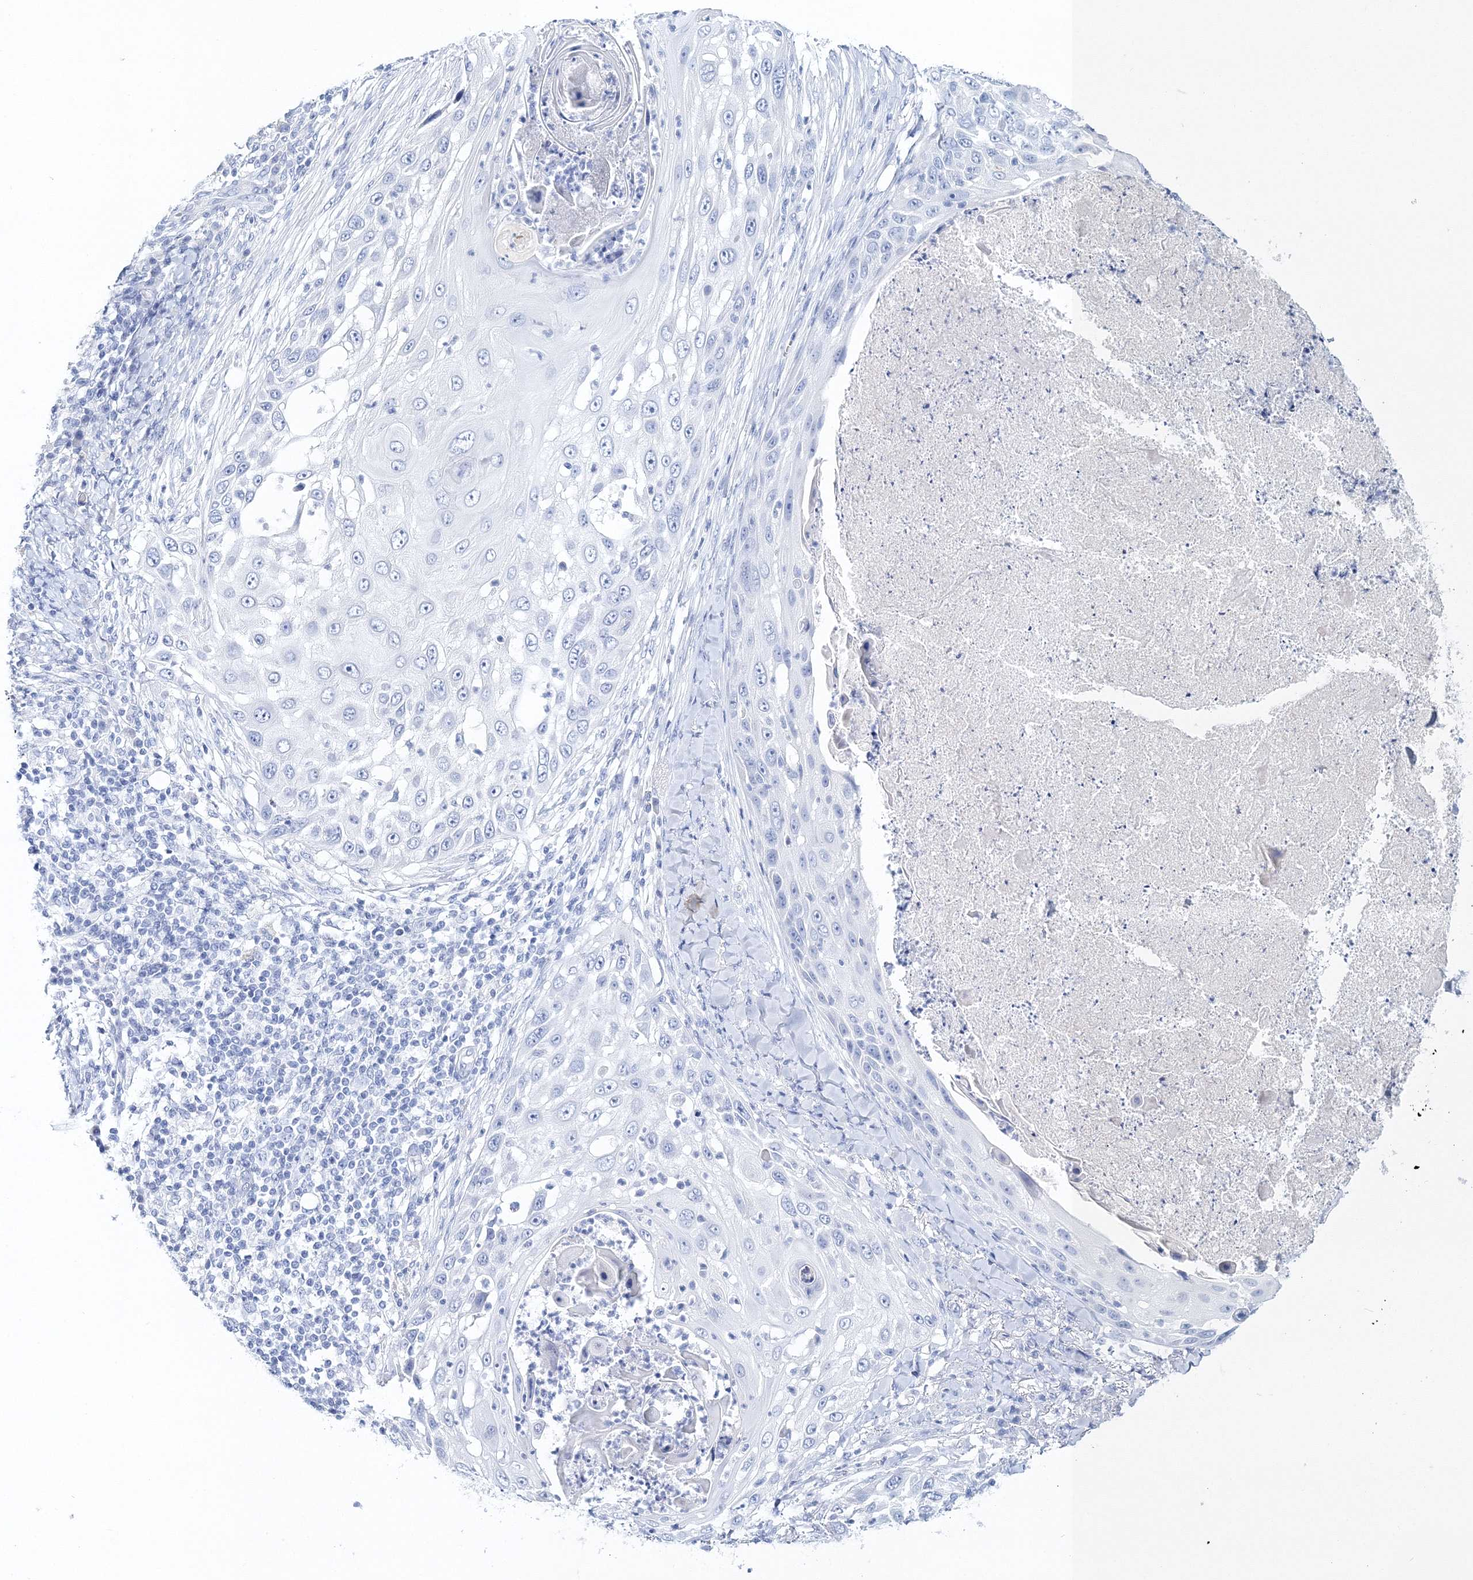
{"staining": {"intensity": "negative", "quantity": "none", "location": "none"}, "tissue": "skin cancer", "cell_type": "Tumor cells", "image_type": "cancer", "snomed": [{"axis": "morphology", "description": "Squamous cell carcinoma, NOS"}, {"axis": "topography", "description": "Skin"}], "caption": "High magnification brightfield microscopy of skin squamous cell carcinoma stained with DAB (brown) and counterstained with hematoxylin (blue): tumor cells show no significant staining.", "gene": "MYOZ2", "patient": {"sex": "female", "age": 44}}